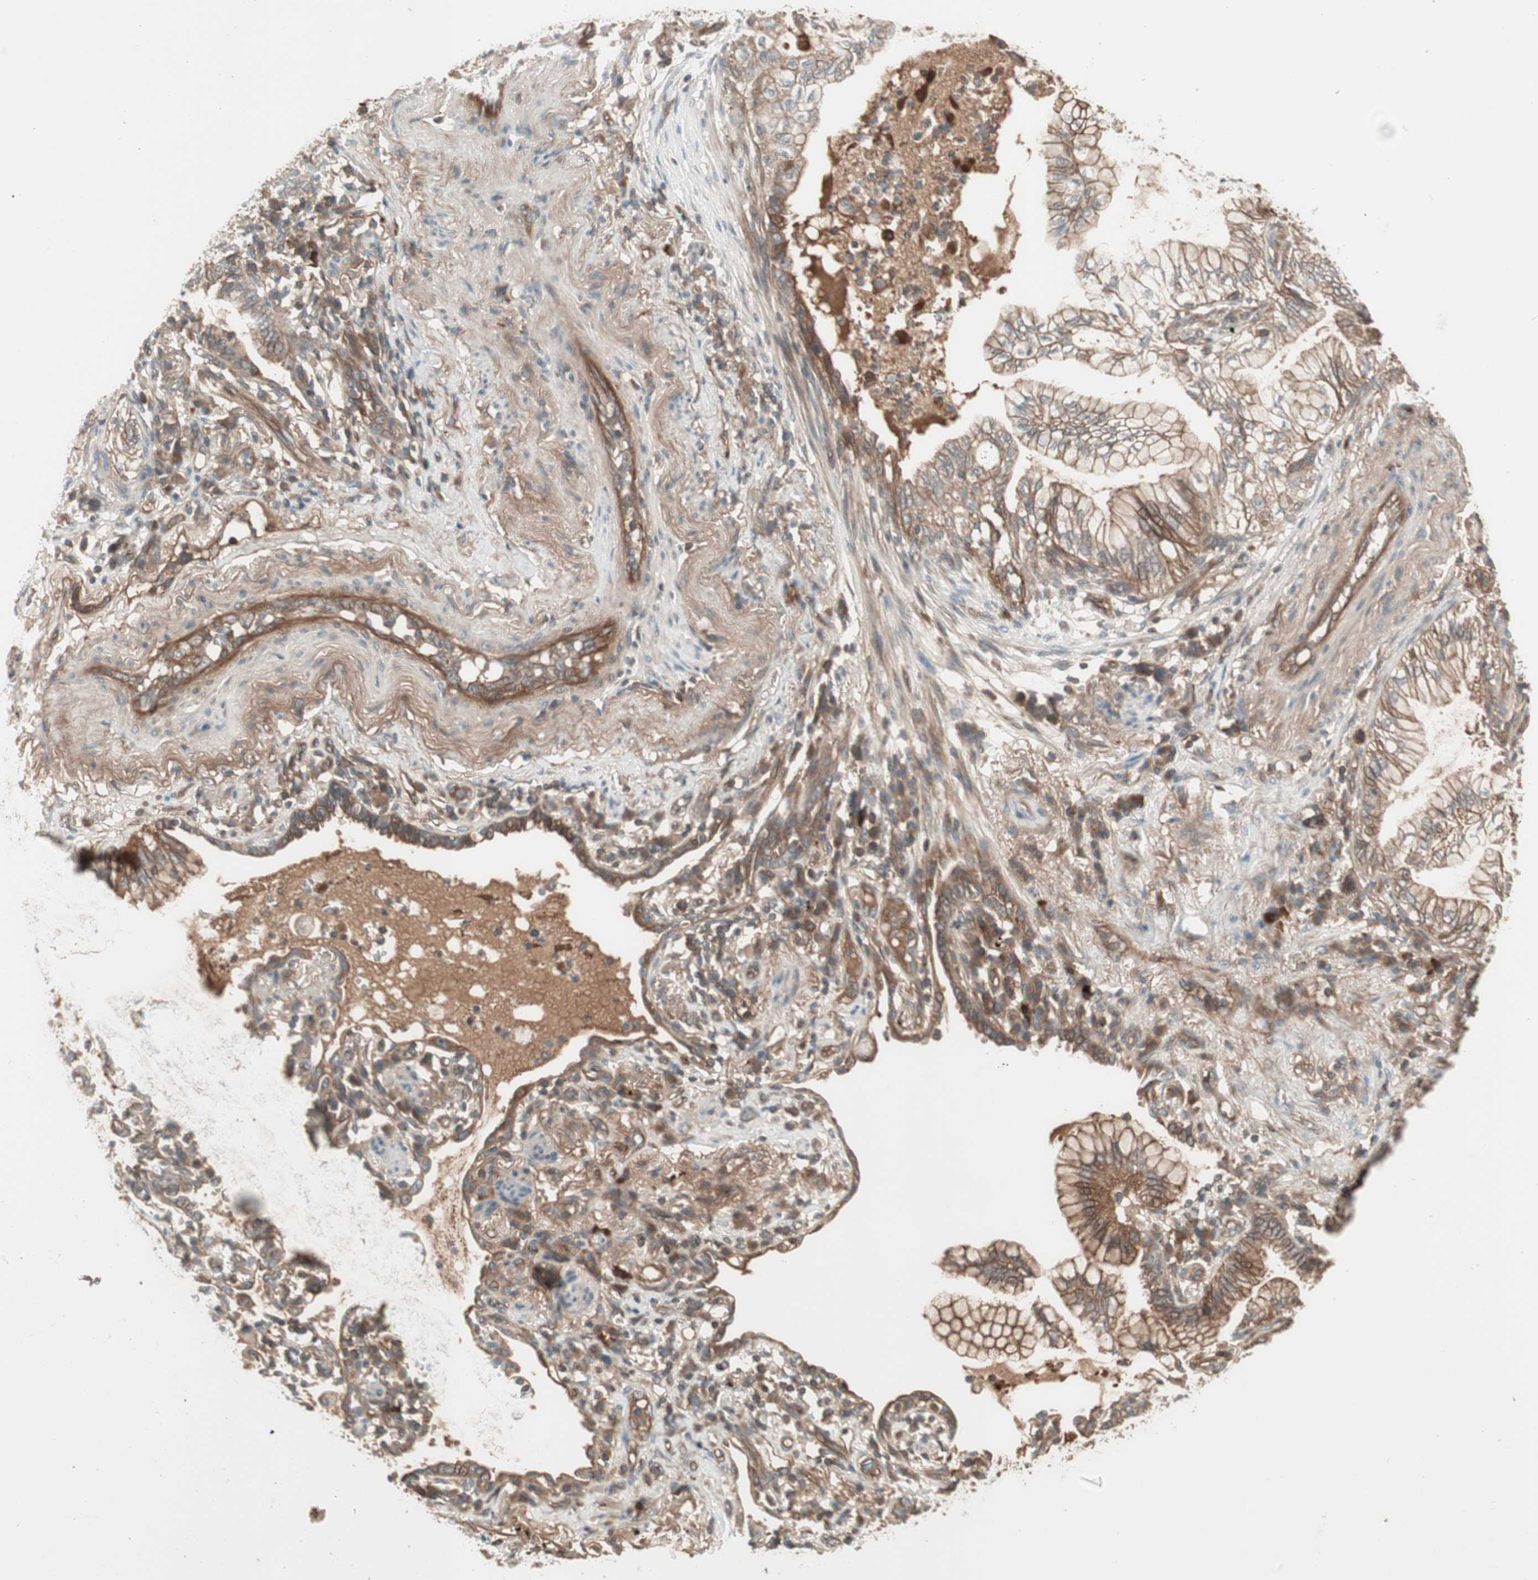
{"staining": {"intensity": "strong", "quantity": ">75%", "location": "cytoplasmic/membranous"}, "tissue": "lung cancer", "cell_type": "Tumor cells", "image_type": "cancer", "snomed": [{"axis": "morphology", "description": "Adenocarcinoma, NOS"}, {"axis": "topography", "description": "Lung"}], "caption": "Protein staining of lung cancer (adenocarcinoma) tissue displays strong cytoplasmic/membranous expression in about >75% of tumor cells.", "gene": "TFPI", "patient": {"sex": "female", "age": 70}}